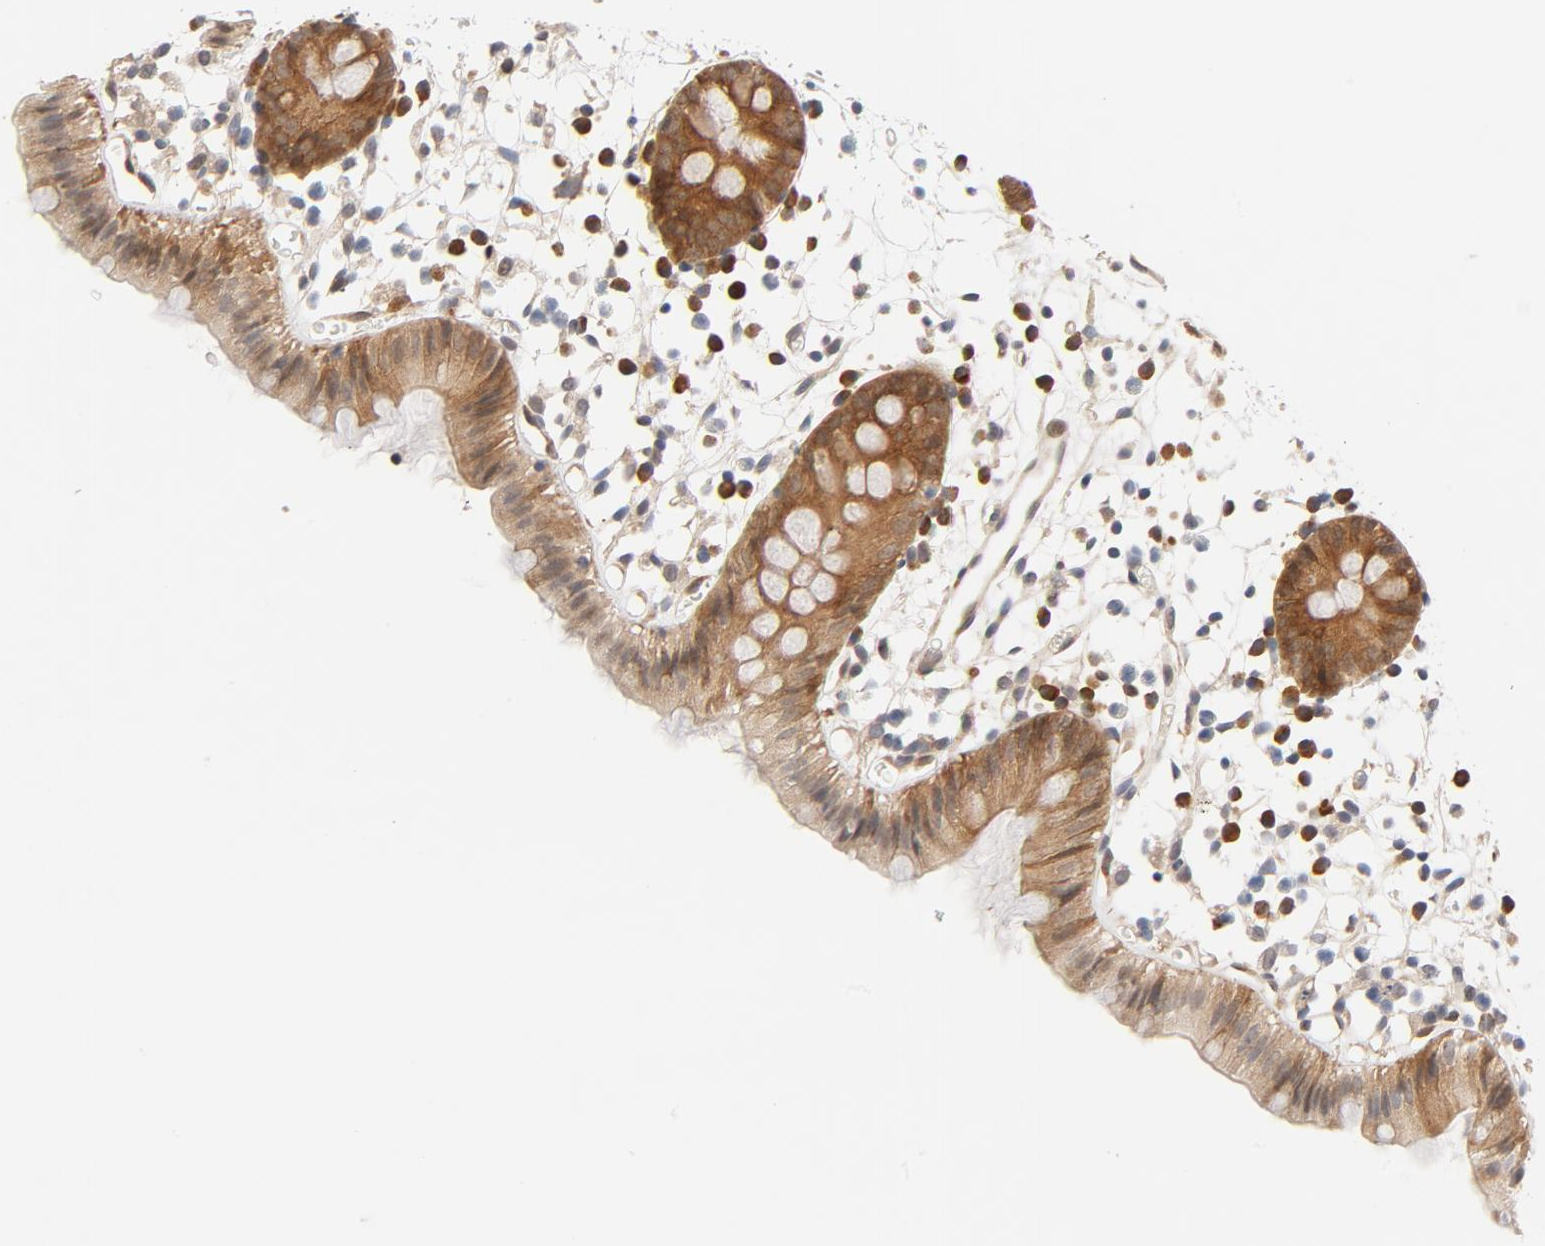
{"staining": {"intensity": "moderate", "quantity": ">75%", "location": "cytoplasmic/membranous"}, "tissue": "colon", "cell_type": "Endothelial cells", "image_type": "normal", "snomed": [{"axis": "morphology", "description": "Normal tissue, NOS"}, {"axis": "topography", "description": "Colon"}], "caption": "Immunohistochemical staining of normal human colon exhibits >75% levels of moderate cytoplasmic/membranous protein staining in about >75% of endothelial cells.", "gene": "EIF4E", "patient": {"sex": "male", "age": 14}}